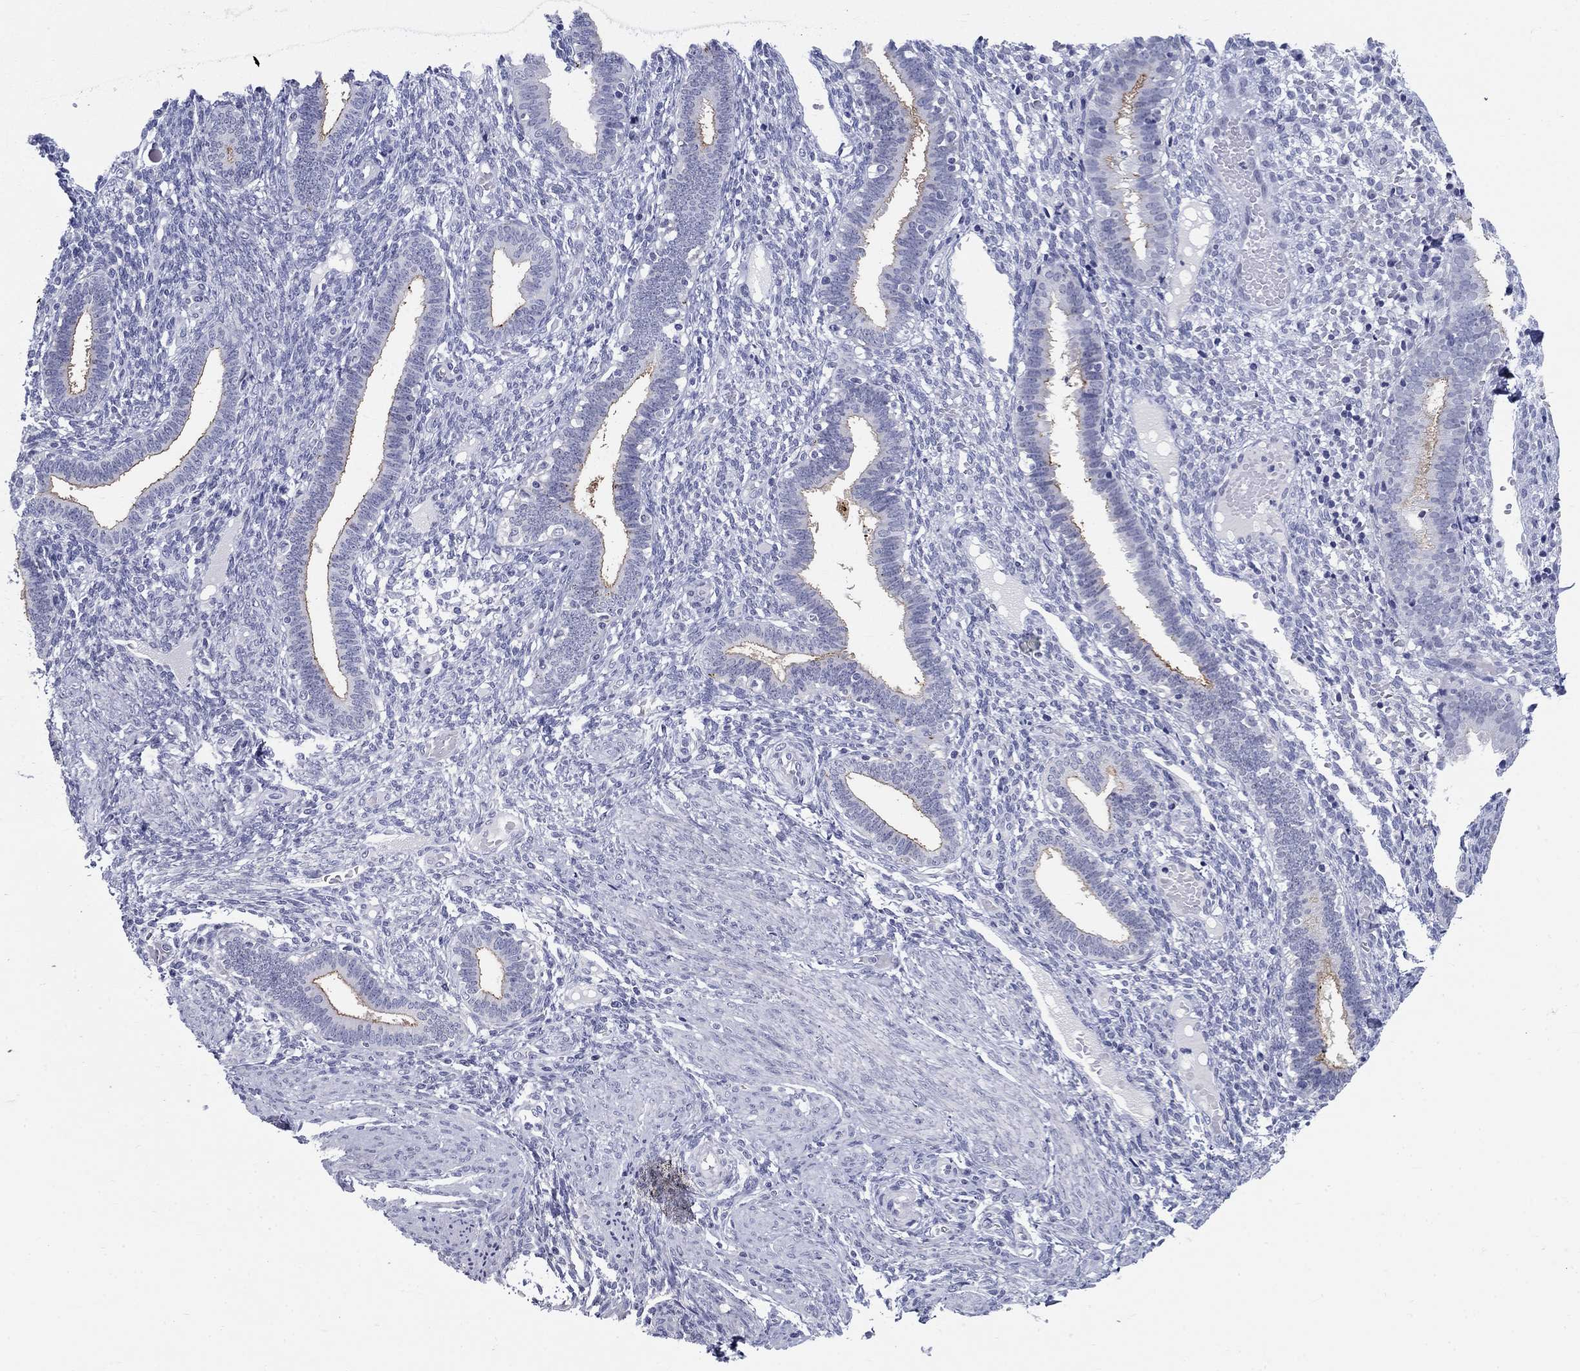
{"staining": {"intensity": "negative", "quantity": "none", "location": "none"}, "tissue": "endometrium", "cell_type": "Cells in endometrial stroma", "image_type": "normal", "snomed": [{"axis": "morphology", "description": "Normal tissue, NOS"}, {"axis": "topography", "description": "Endometrium"}], "caption": "A histopathology image of endometrium stained for a protein reveals no brown staining in cells in endometrial stroma.", "gene": "C4orf19", "patient": {"sex": "female", "age": 42}}